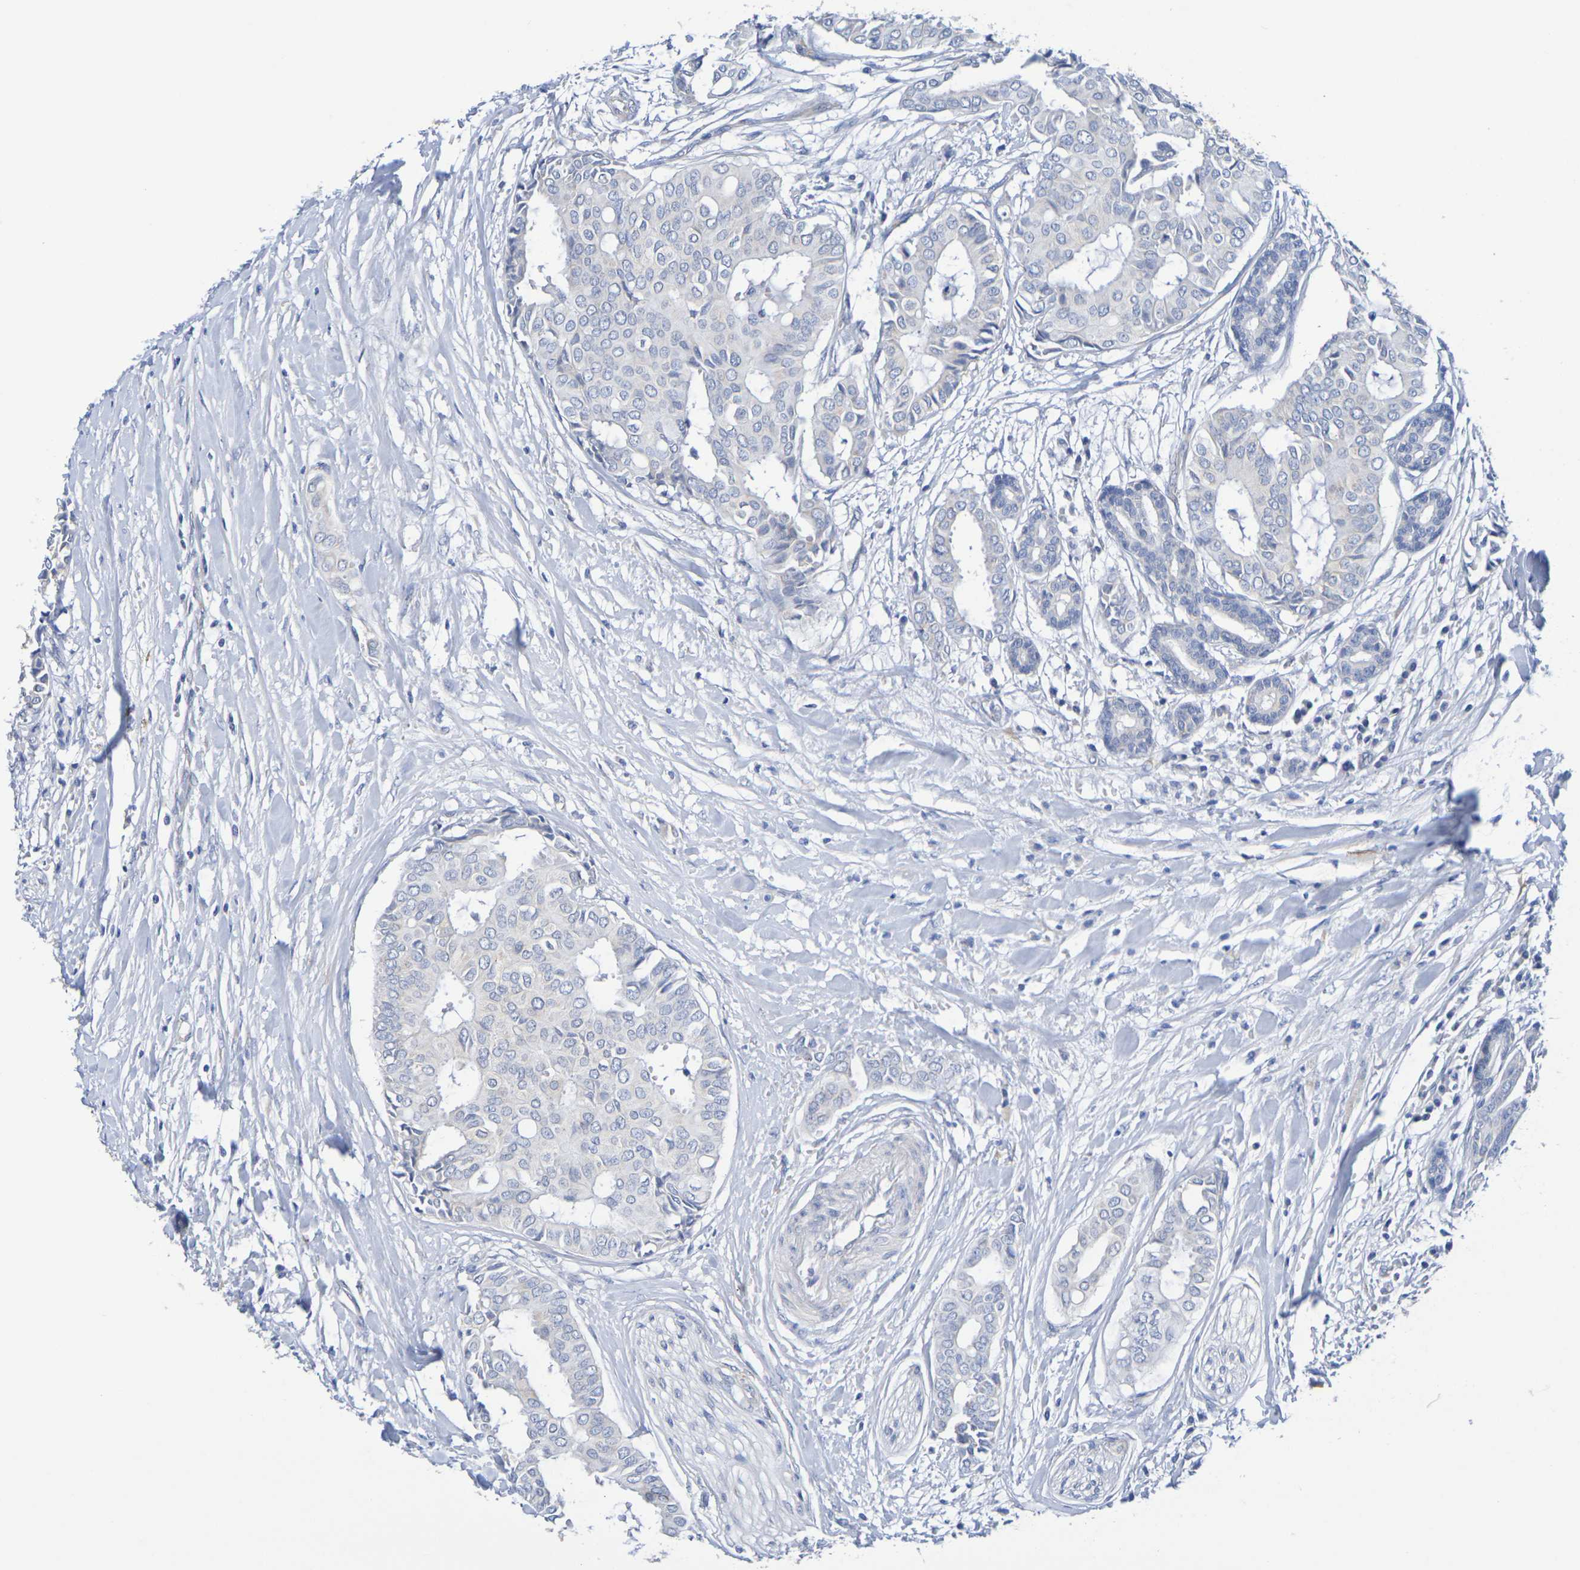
{"staining": {"intensity": "negative", "quantity": "none", "location": "none"}, "tissue": "head and neck cancer", "cell_type": "Tumor cells", "image_type": "cancer", "snomed": [{"axis": "morphology", "description": "Adenocarcinoma, NOS"}, {"axis": "topography", "description": "Salivary gland"}, {"axis": "topography", "description": "Head-Neck"}], "caption": "Immunohistochemical staining of head and neck adenocarcinoma reveals no significant expression in tumor cells. (Brightfield microscopy of DAB (3,3'-diaminobenzidine) immunohistochemistry (IHC) at high magnification).", "gene": "TMCC3", "patient": {"sex": "female", "age": 59}}